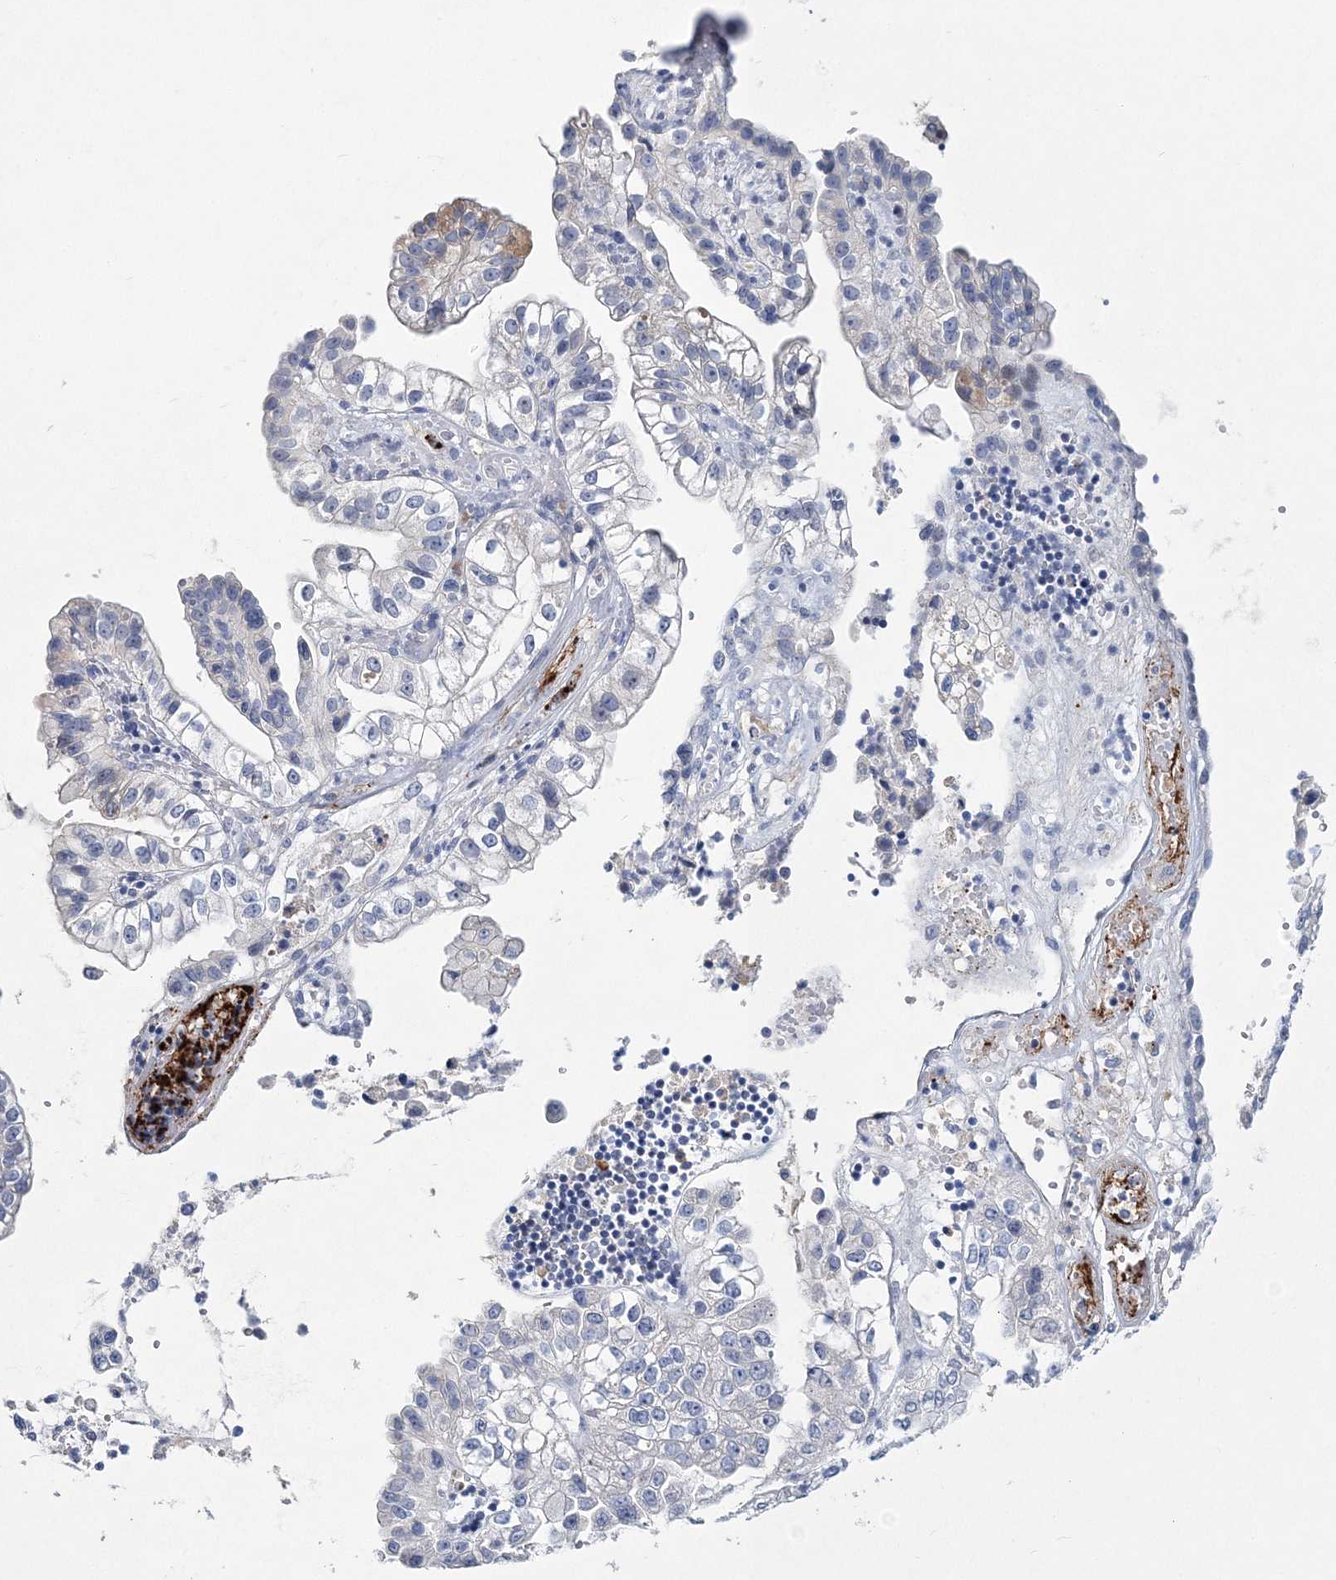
{"staining": {"intensity": "negative", "quantity": "none", "location": "none"}, "tissue": "liver cancer", "cell_type": "Tumor cells", "image_type": "cancer", "snomed": [{"axis": "morphology", "description": "Cholangiocarcinoma"}, {"axis": "topography", "description": "Liver"}], "caption": "IHC image of liver cholangiocarcinoma stained for a protein (brown), which displays no expression in tumor cells.", "gene": "MYOZ2", "patient": {"sex": "female", "age": 79}}